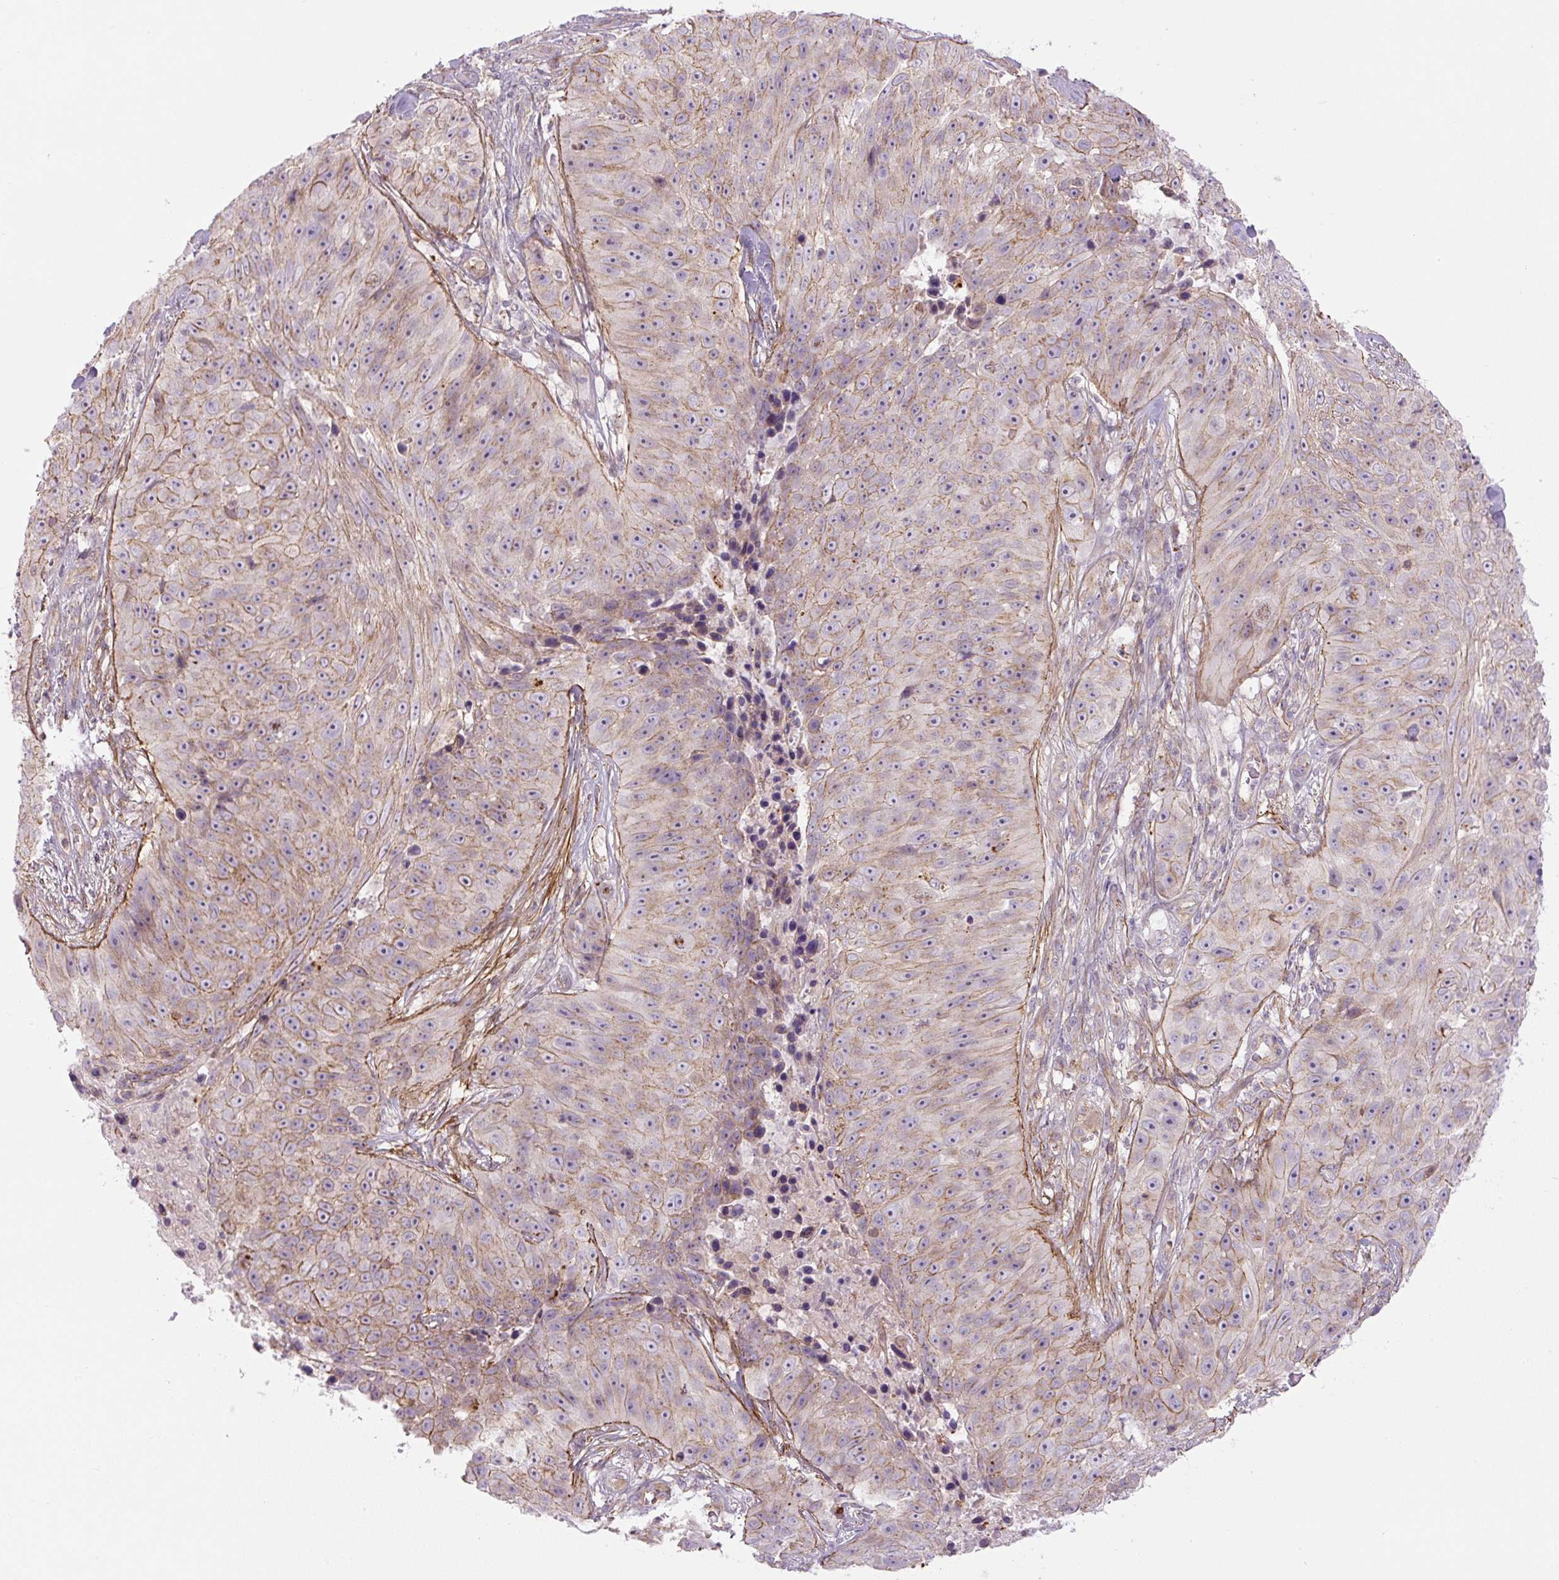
{"staining": {"intensity": "weak", "quantity": "25%-75%", "location": "cytoplasmic/membranous"}, "tissue": "skin cancer", "cell_type": "Tumor cells", "image_type": "cancer", "snomed": [{"axis": "morphology", "description": "Squamous cell carcinoma, NOS"}, {"axis": "topography", "description": "Skin"}], "caption": "Weak cytoplasmic/membranous positivity is appreciated in approximately 25%-75% of tumor cells in squamous cell carcinoma (skin). The staining is performed using DAB brown chromogen to label protein expression. The nuclei are counter-stained blue using hematoxylin.", "gene": "CCNI2", "patient": {"sex": "female", "age": 87}}